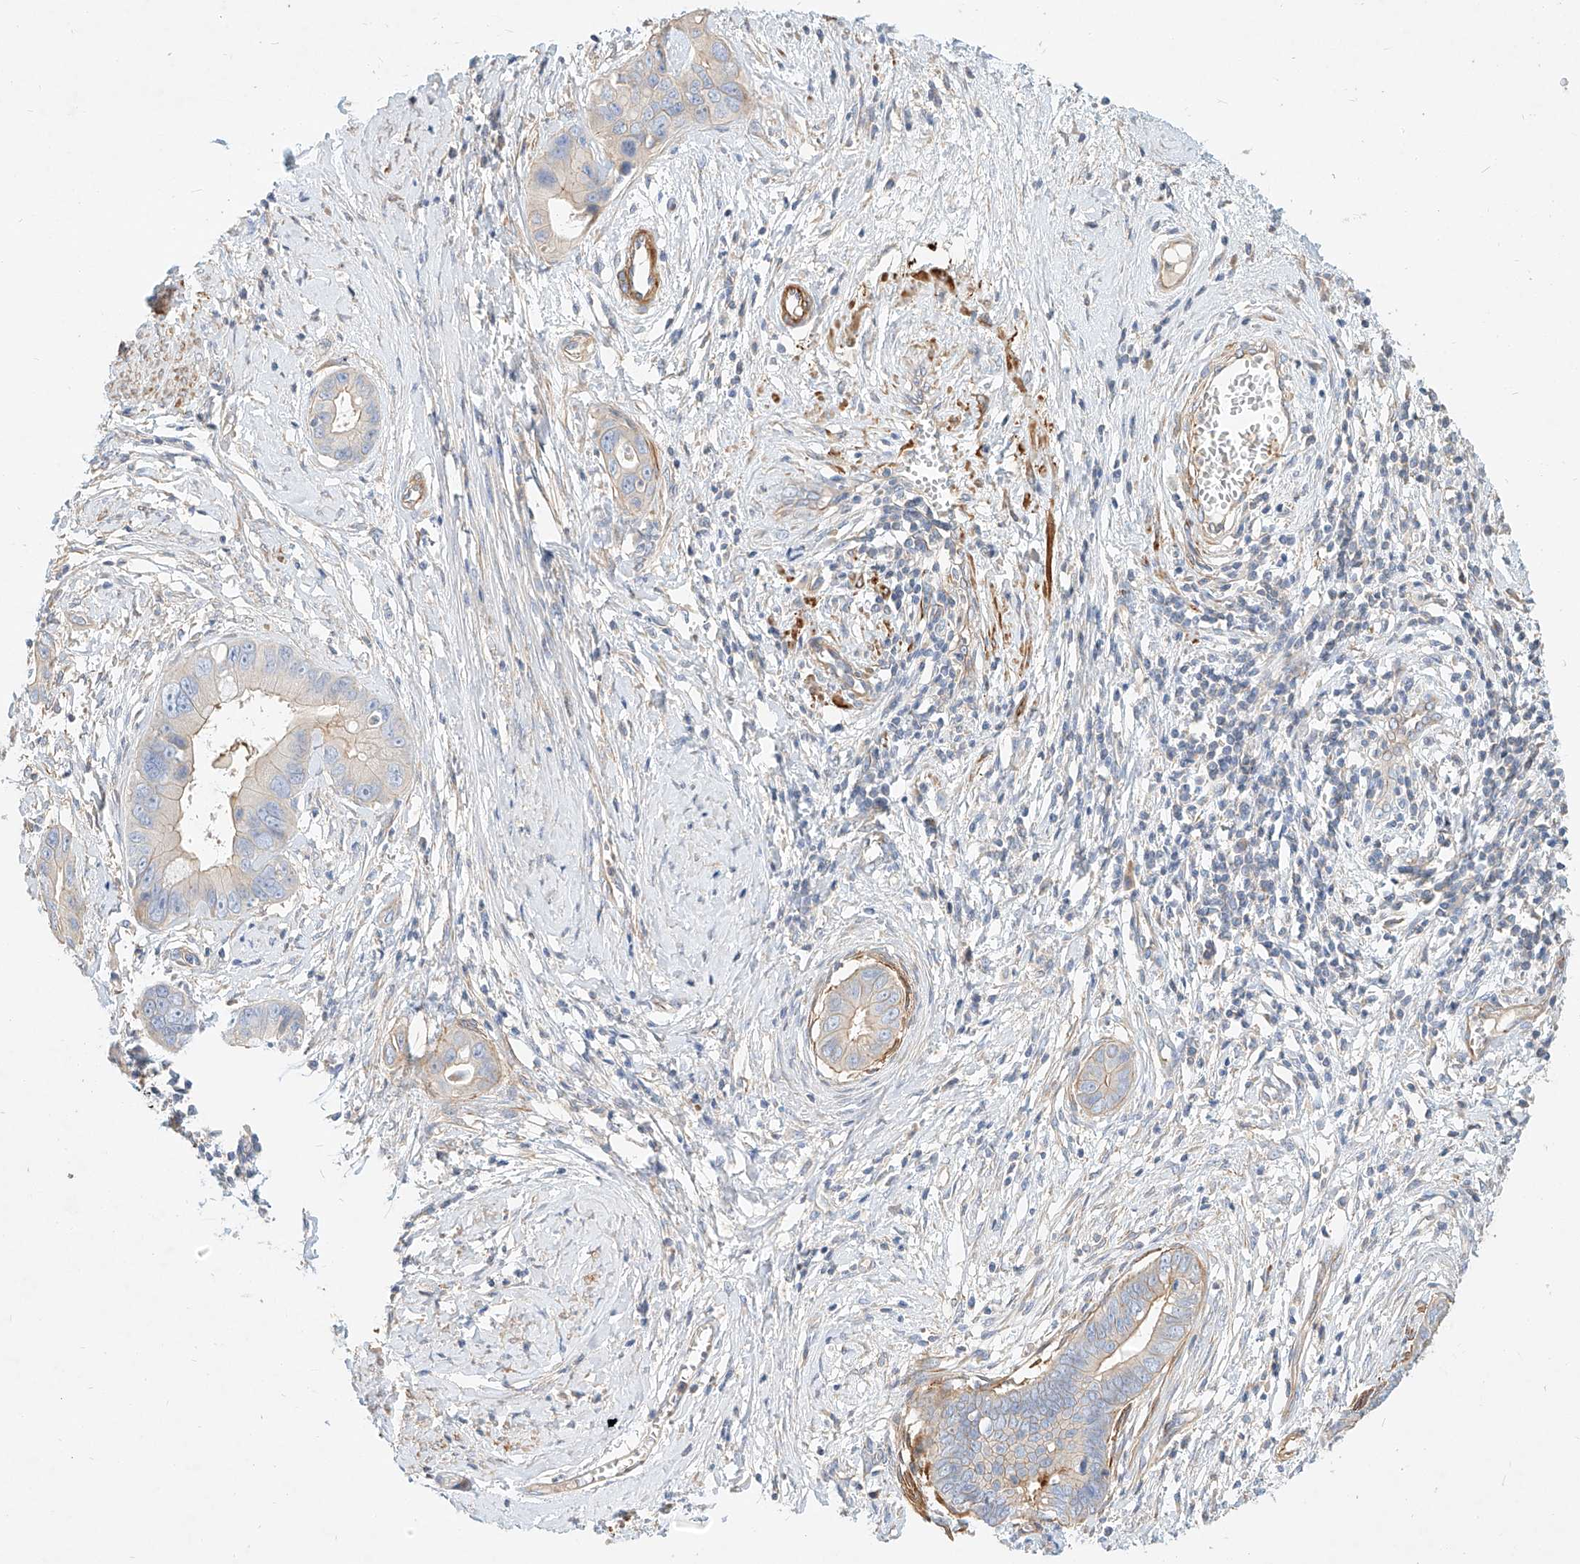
{"staining": {"intensity": "negative", "quantity": "none", "location": "none"}, "tissue": "cervical cancer", "cell_type": "Tumor cells", "image_type": "cancer", "snomed": [{"axis": "morphology", "description": "Adenocarcinoma, NOS"}, {"axis": "topography", "description": "Cervix"}], "caption": "Protein analysis of cervical cancer (adenocarcinoma) displays no significant staining in tumor cells.", "gene": "KCNH5", "patient": {"sex": "female", "age": 44}}